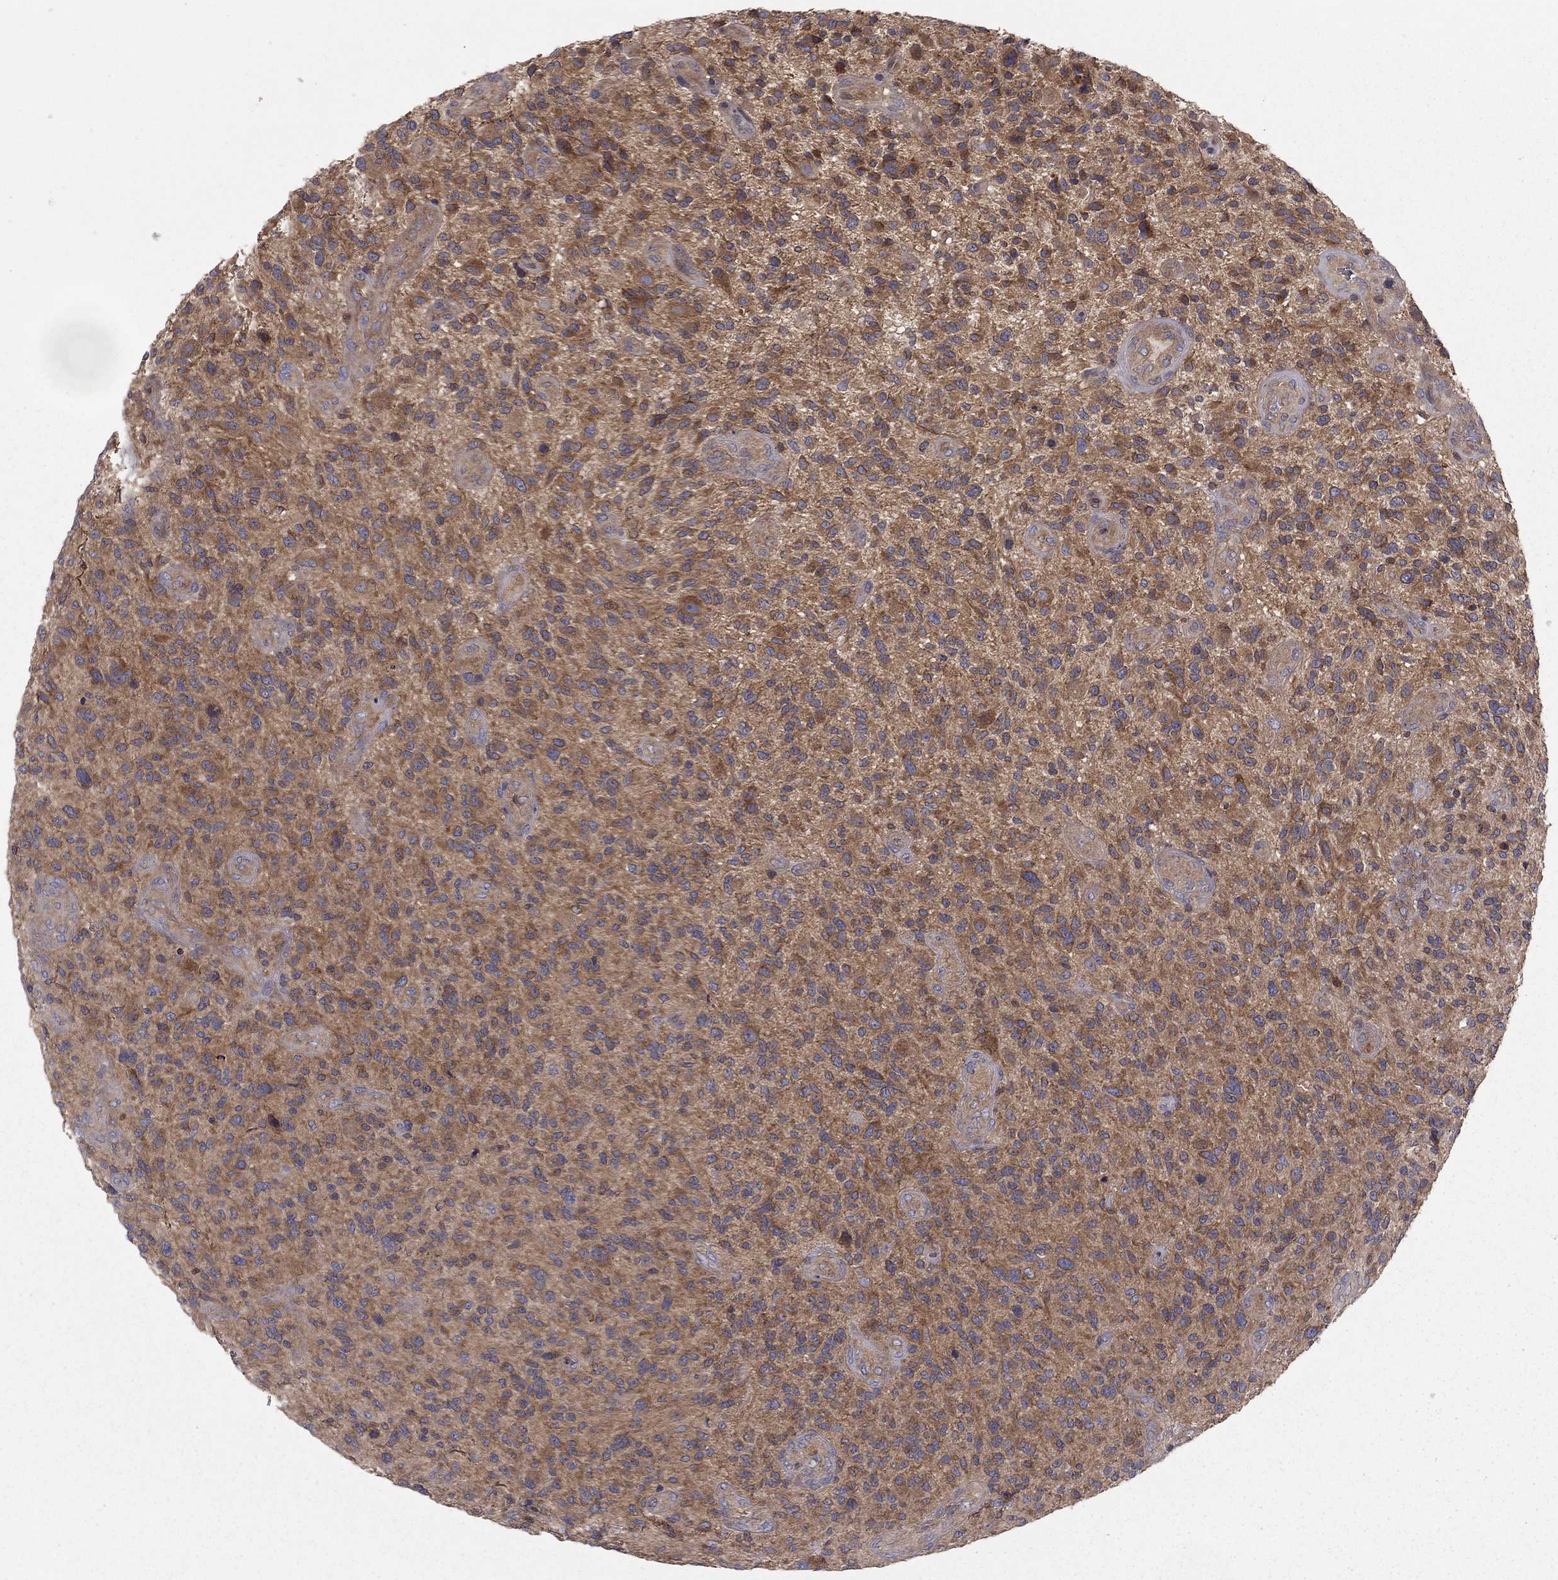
{"staining": {"intensity": "strong", "quantity": ">75%", "location": "cytoplasmic/membranous"}, "tissue": "glioma", "cell_type": "Tumor cells", "image_type": "cancer", "snomed": [{"axis": "morphology", "description": "Glioma, malignant, High grade"}, {"axis": "topography", "description": "Brain"}], "caption": "Glioma stained with immunohistochemistry (IHC) reveals strong cytoplasmic/membranous positivity in about >75% of tumor cells. The protein is shown in brown color, while the nuclei are stained blue.", "gene": "RNF123", "patient": {"sex": "male", "age": 47}}